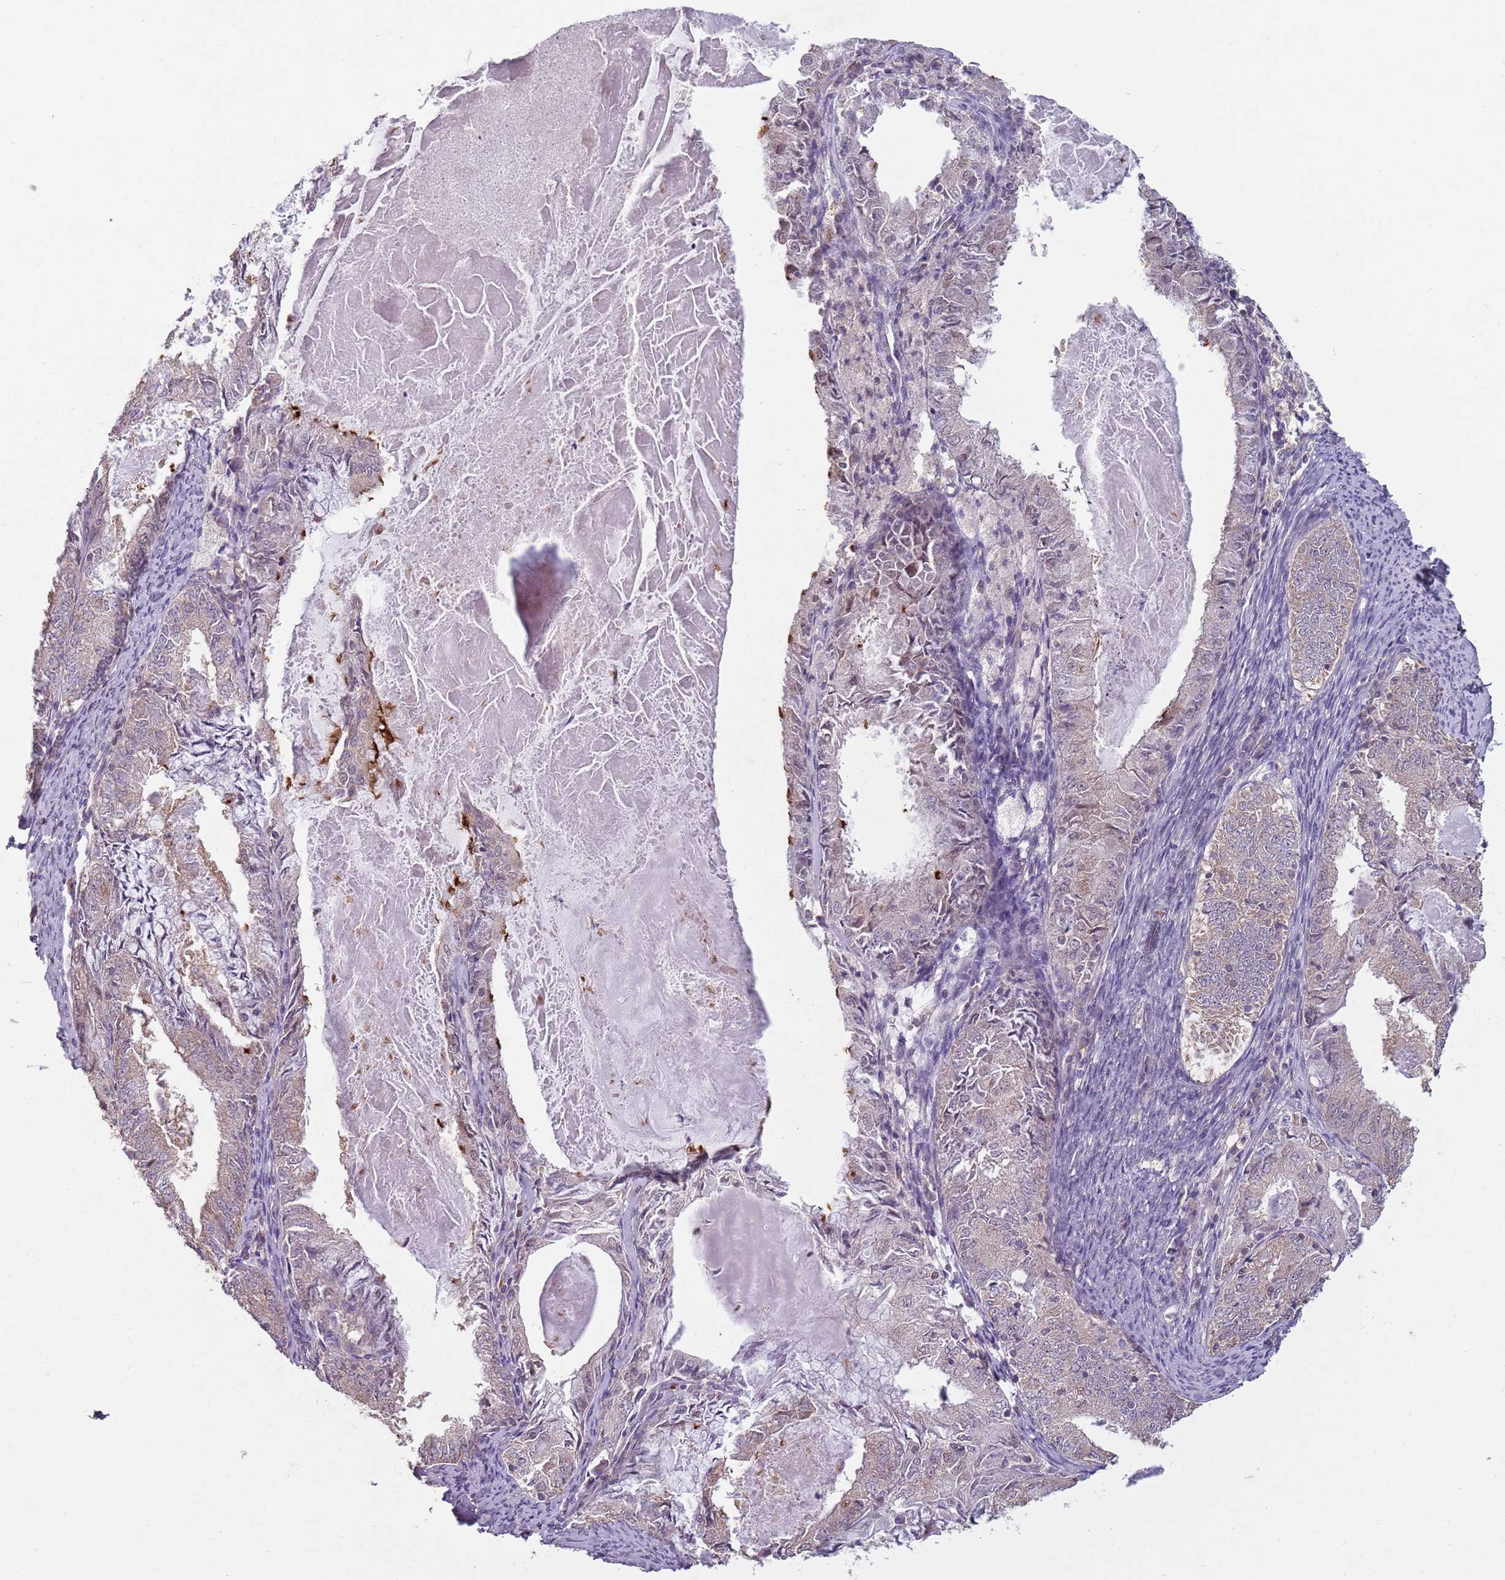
{"staining": {"intensity": "negative", "quantity": "none", "location": "none"}, "tissue": "endometrial cancer", "cell_type": "Tumor cells", "image_type": "cancer", "snomed": [{"axis": "morphology", "description": "Adenocarcinoma, NOS"}, {"axis": "topography", "description": "Endometrium"}], "caption": "Micrograph shows no protein staining in tumor cells of adenocarcinoma (endometrial) tissue.", "gene": "TEKT4", "patient": {"sex": "female", "age": 57}}